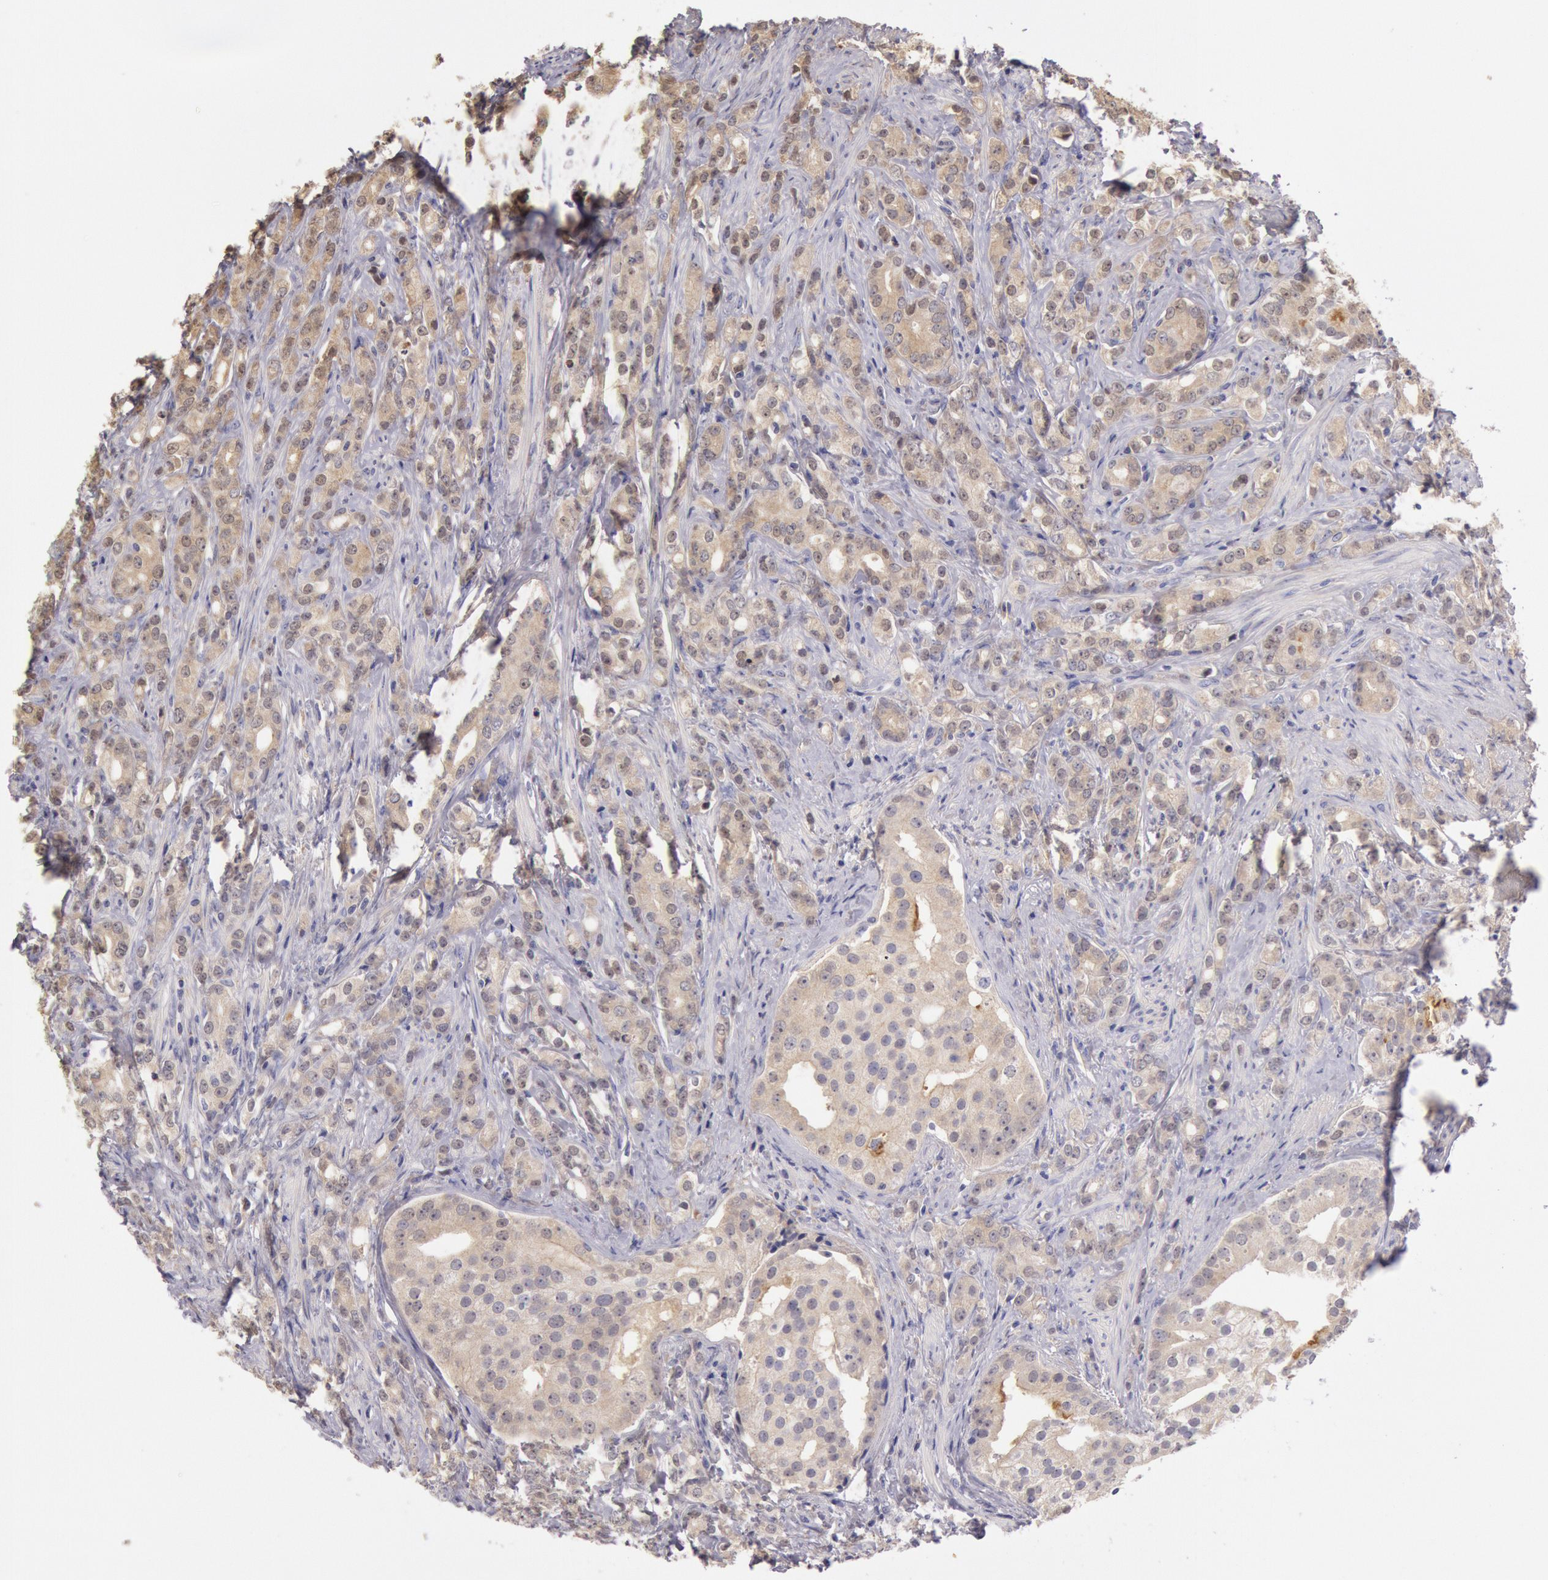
{"staining": {"intensity": "negative", "quantity": "none", "location": "none"}, "tissue": "prostate cancer", "cell_type": "Tumor cells", "image_type": "cancer", "snomed": [{"axis": "morphology", "description": "Adenocarcinoma, Medium grade"}, {"axis": "topography", "description": "Prostate"}], "caption": "The micrograph demonstrates no significant staining in tumor cells of adenocarcinoma (medium-grade) (prostate).", "gene": "C1R", "patient": {"sex": "male", "age": 59}}